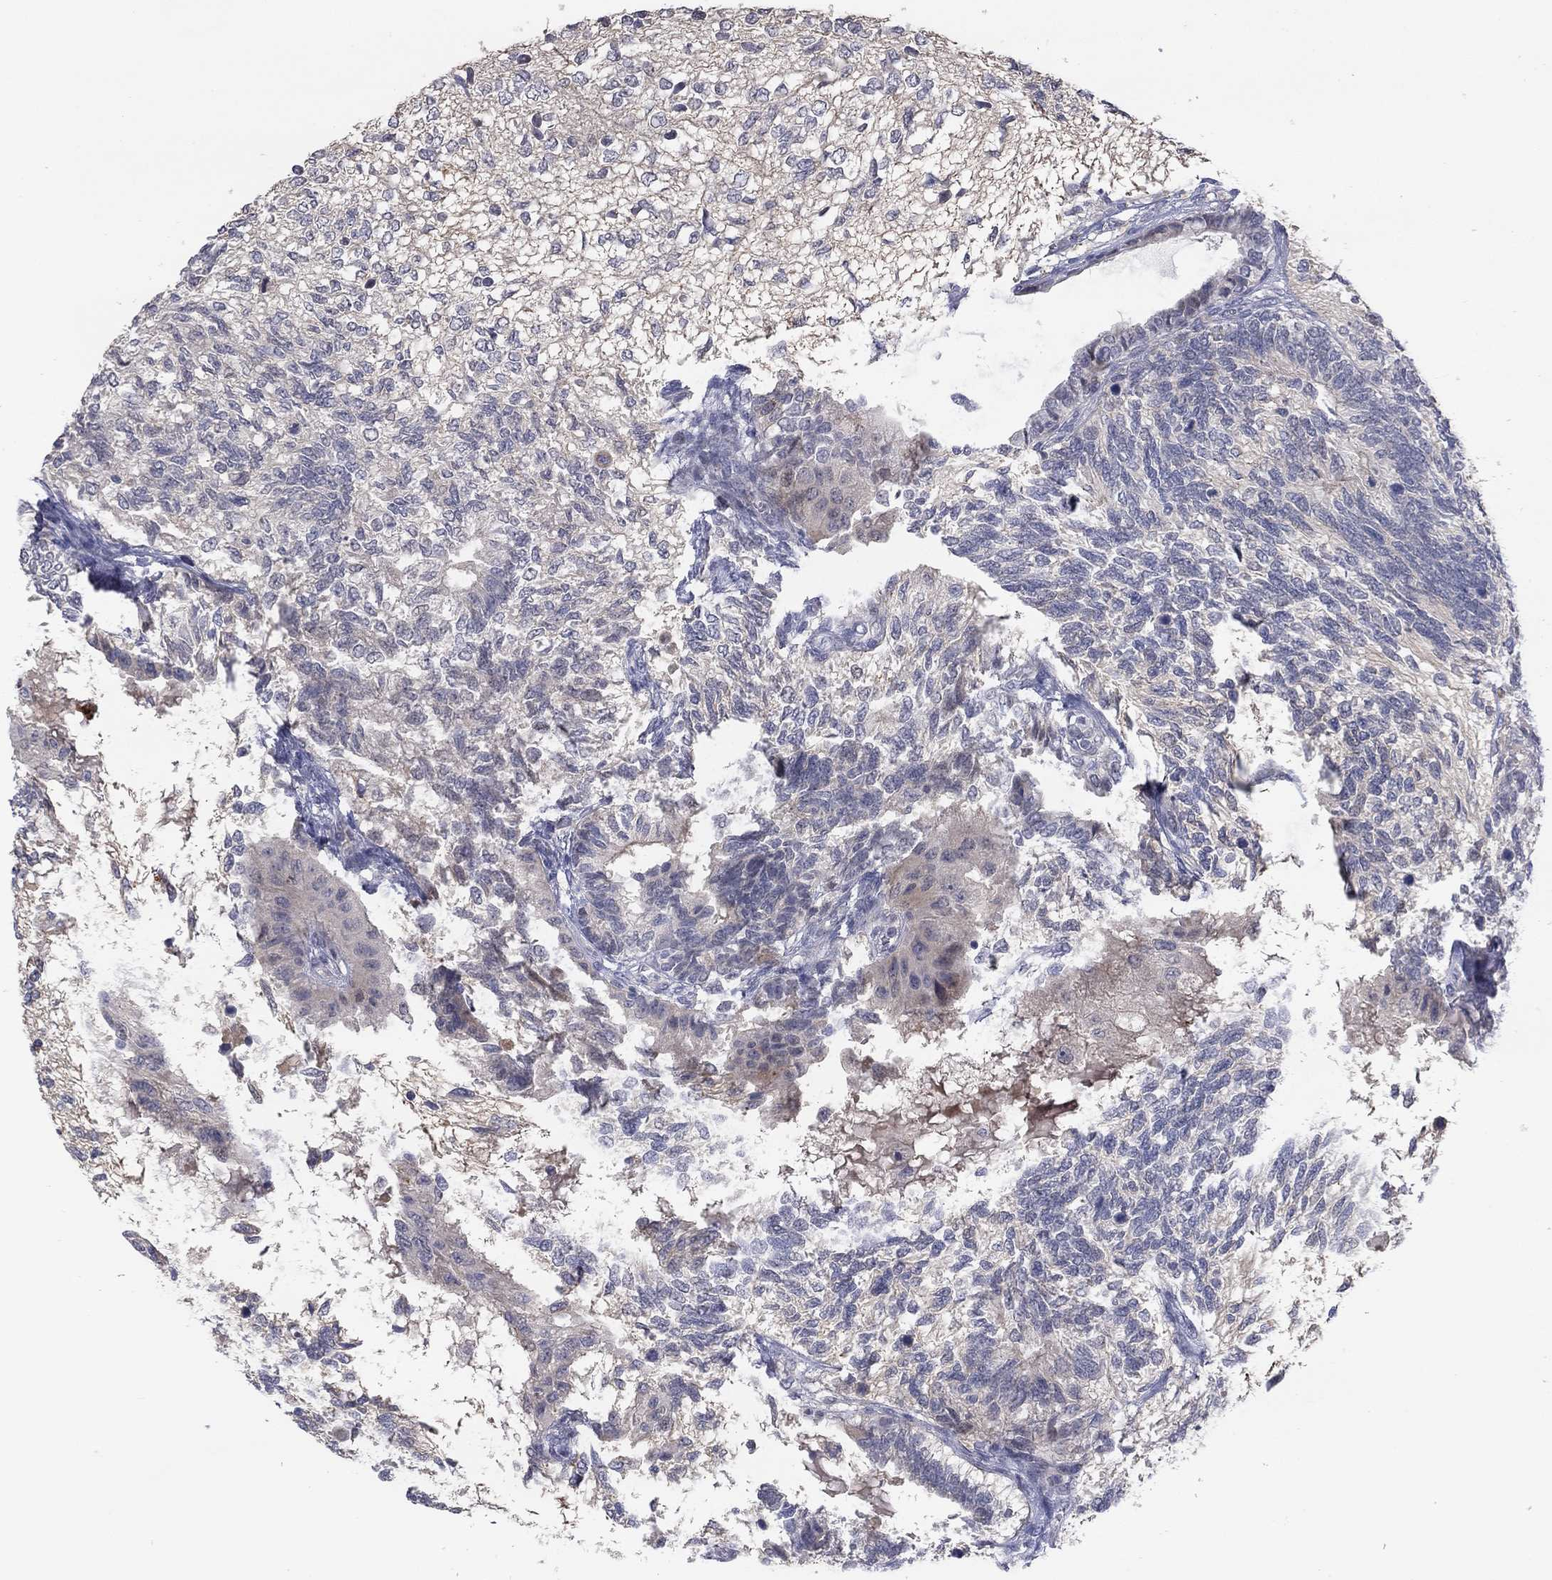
{"staining": {"intensity": "negative", "quantity": "none", "location": "none"}, "tissue": "testis cancer", "cell_type": "Tumor cells", "image_type": "cancer", "snomed": [{"axis": "morphology", "description": "Seminoma, NOS"}, {"axis": "morphology", "description": "Carcinoma, Embryonal, NOS"}, {"axis": "topography", "description": "Testis"}], "caption": "This is an immunohistochemistry (IHC) micrograph of seminoma (testis). There is no staining in tumor cells.", "gene": "AMN1", "patient": {"sex": "male", "age": 41}}